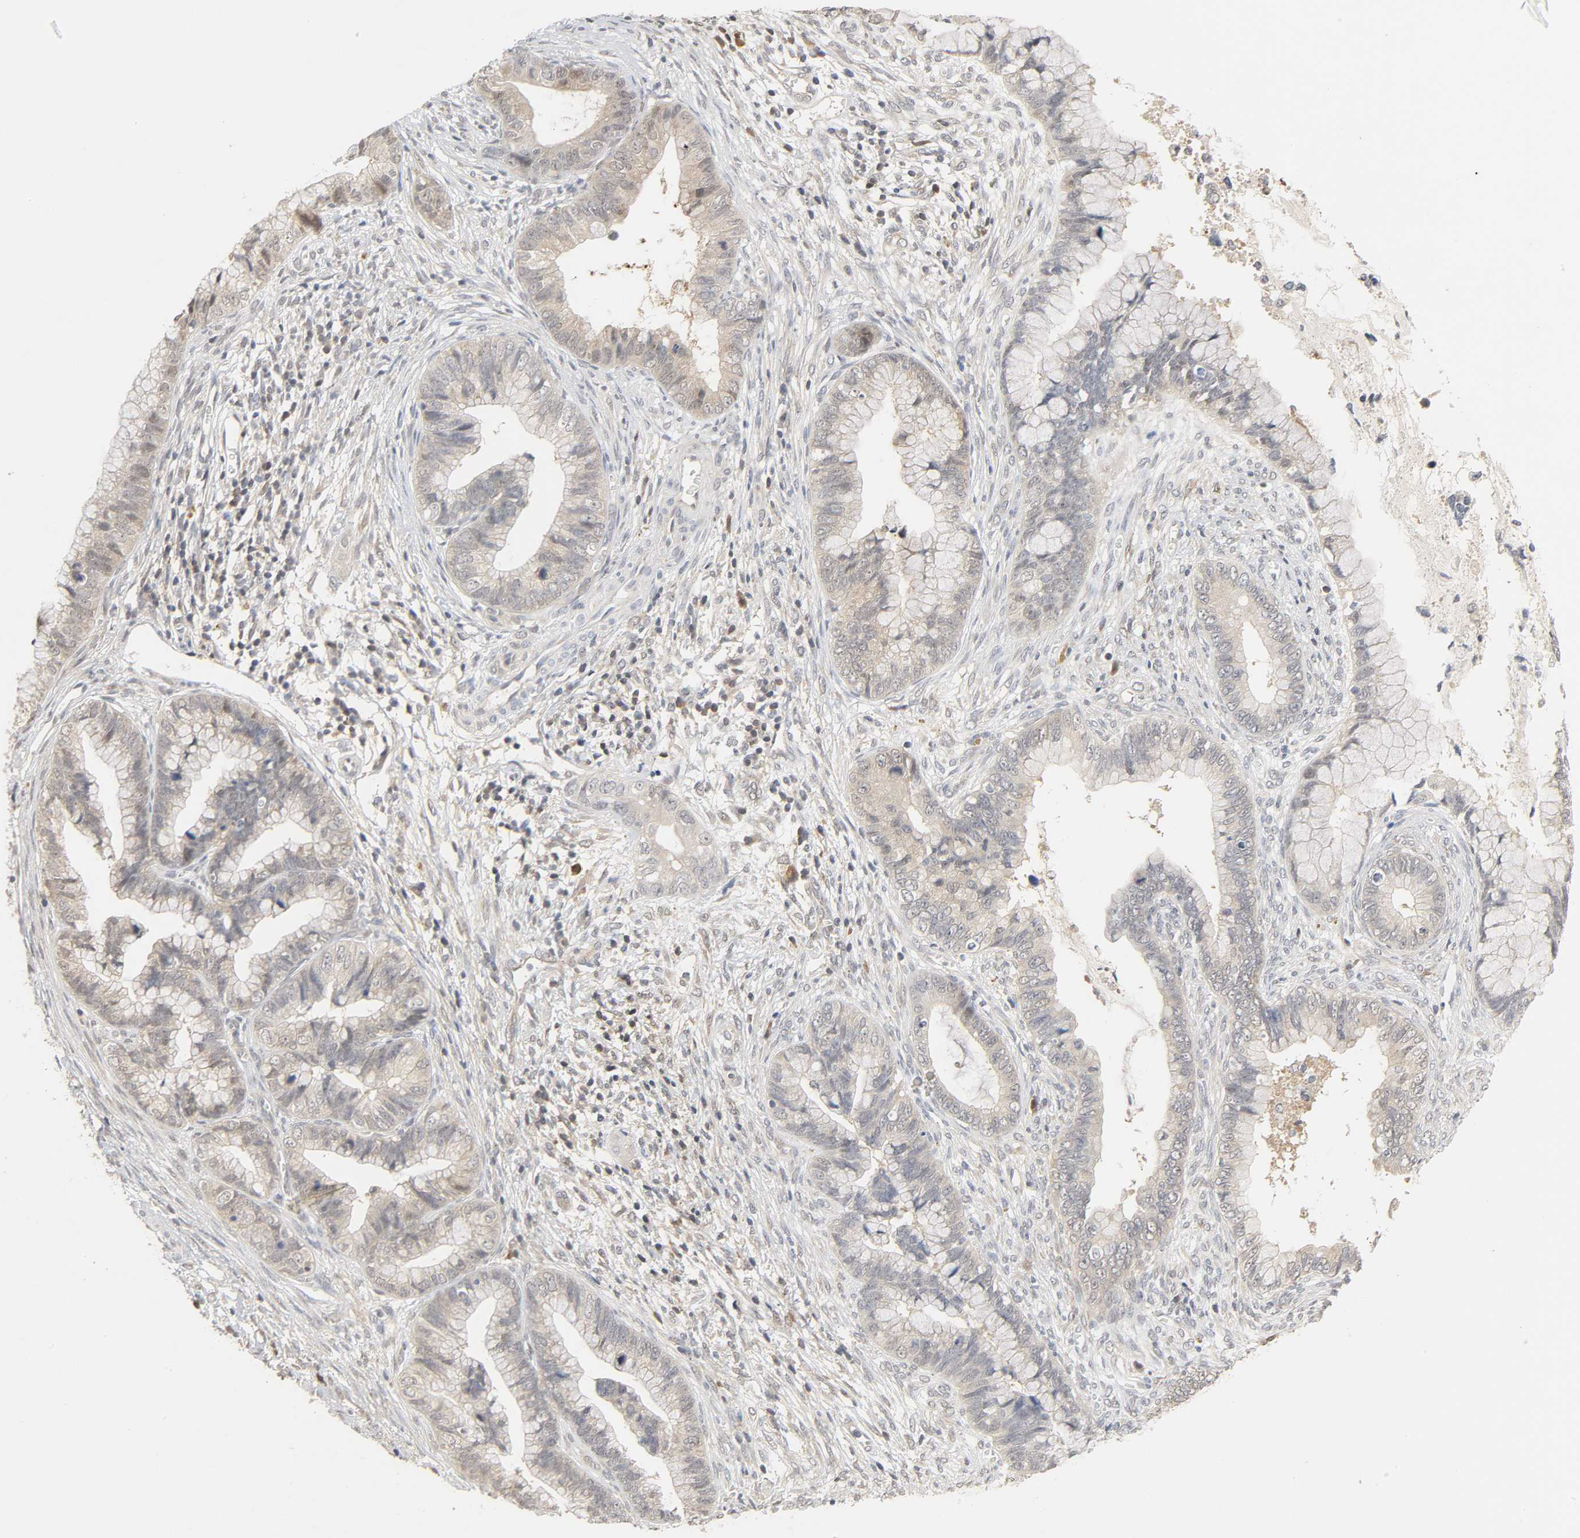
{"staining": {"intensity": "negative", "quantity": "none", "location": "none"}, "tissue": "cervical cancer", "cell_type": "Tumor cells", "image_type": "cancer", "snomed": [{"axis": "morphology", "description": "Adenocarcinoma, NOS"}, {"axis": "topography", "description": "Cervix"}], "caption": "This is an IHC photomicrograph of cervical cancer. There is no positivity in tumor cells.", "gene": "MIF", "patient": {"sex": "female", "age": 44}}